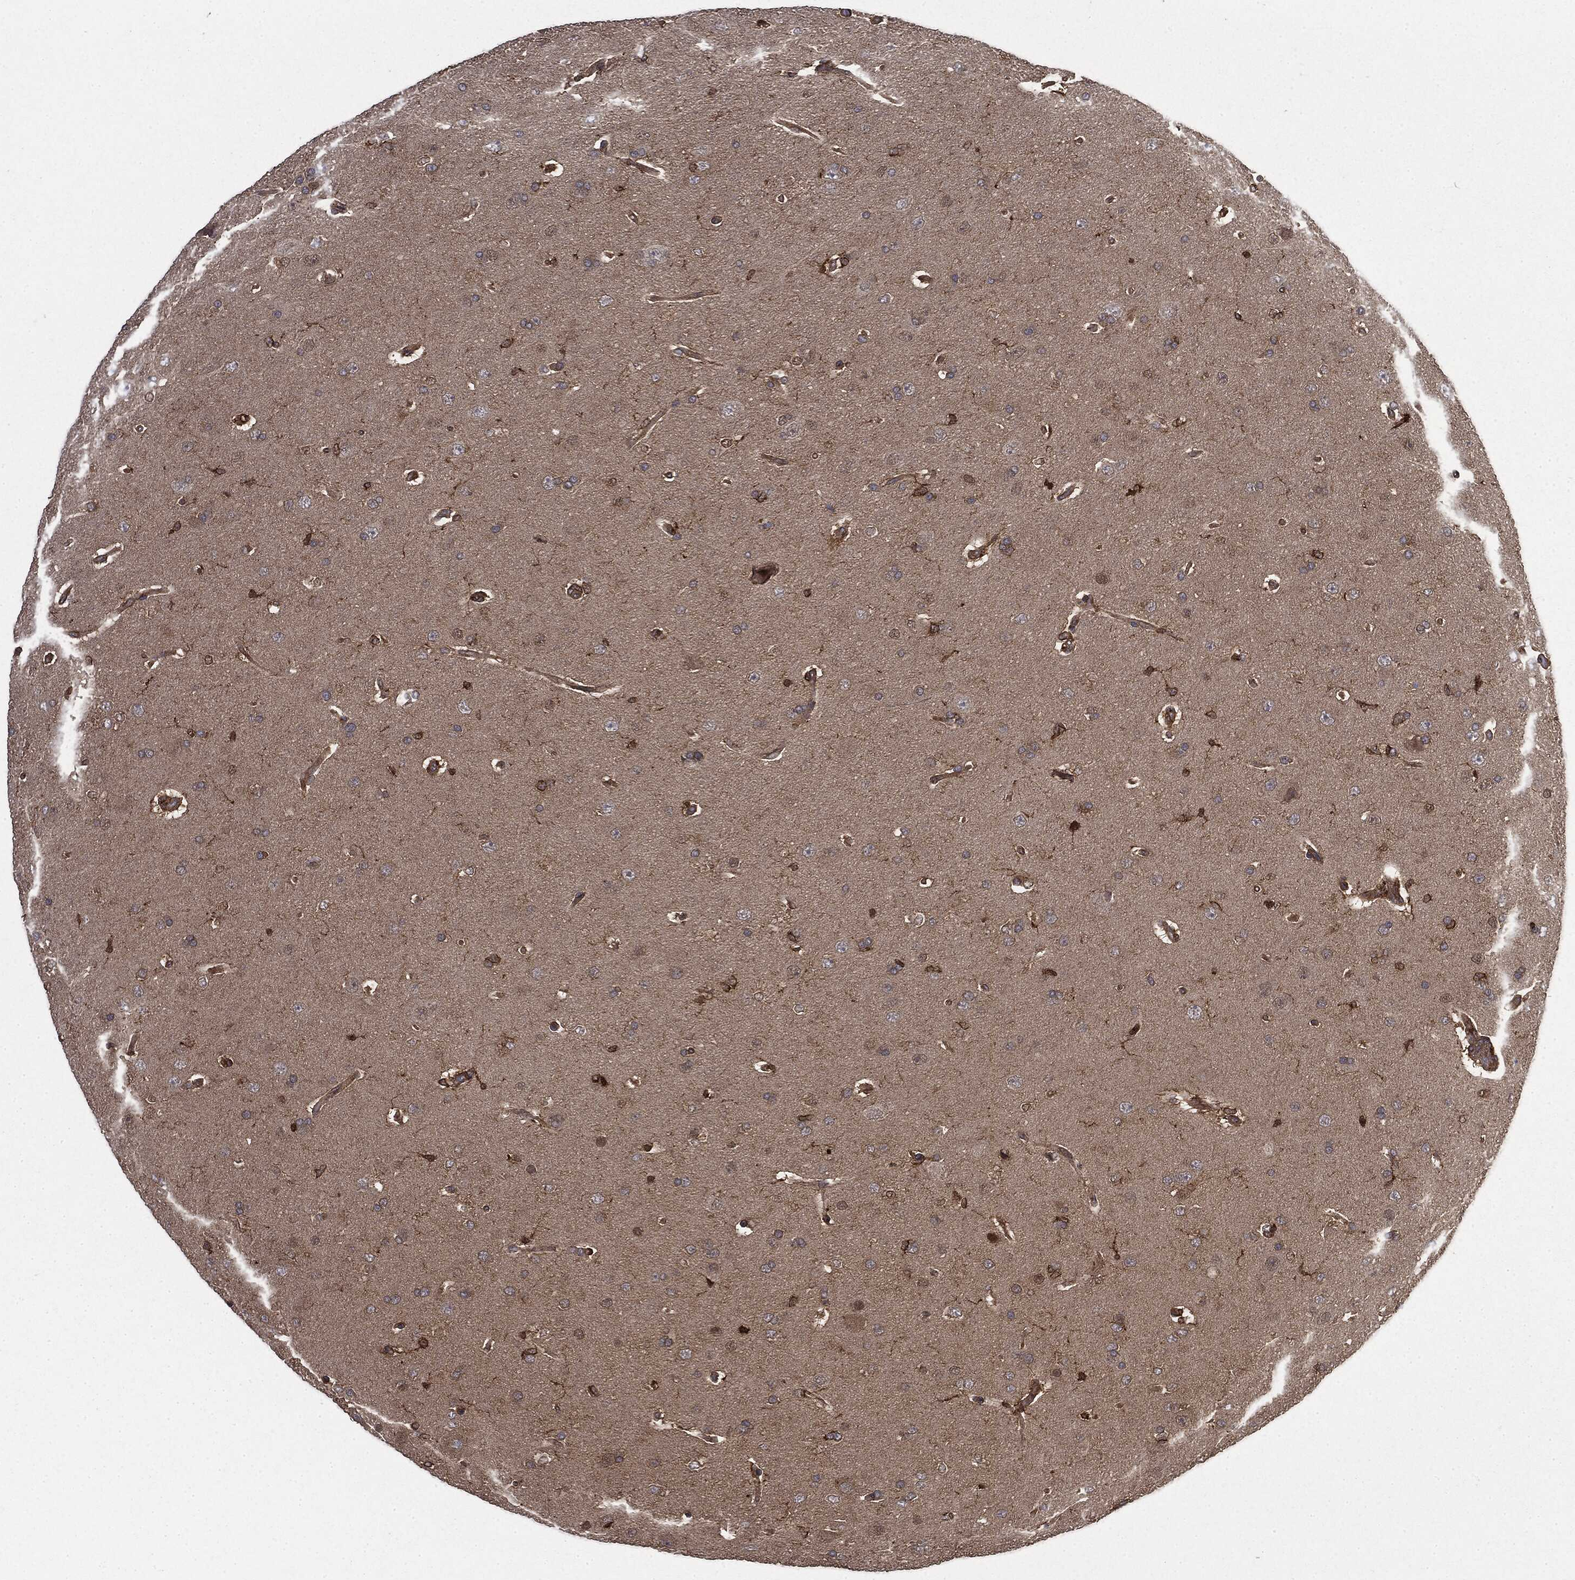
{"staining": {"intensity": "negative", "quantity": "none", "location": "none"}, "tissue": "glioma", "cell_type": "Tumor cells", "image_type": "cancer", "snomed": [{"axis": "morphology", "description": "Glioma, malignant, NOS"}, {"axis": "topography", "description": "Cerebral cortex"}], "caption": "Immunohistochemical staining of glioma (malignant) shows no significant expression in tumor cells.", "gene": "SNX5", "patient": {"sex": "male", "age": 58}}